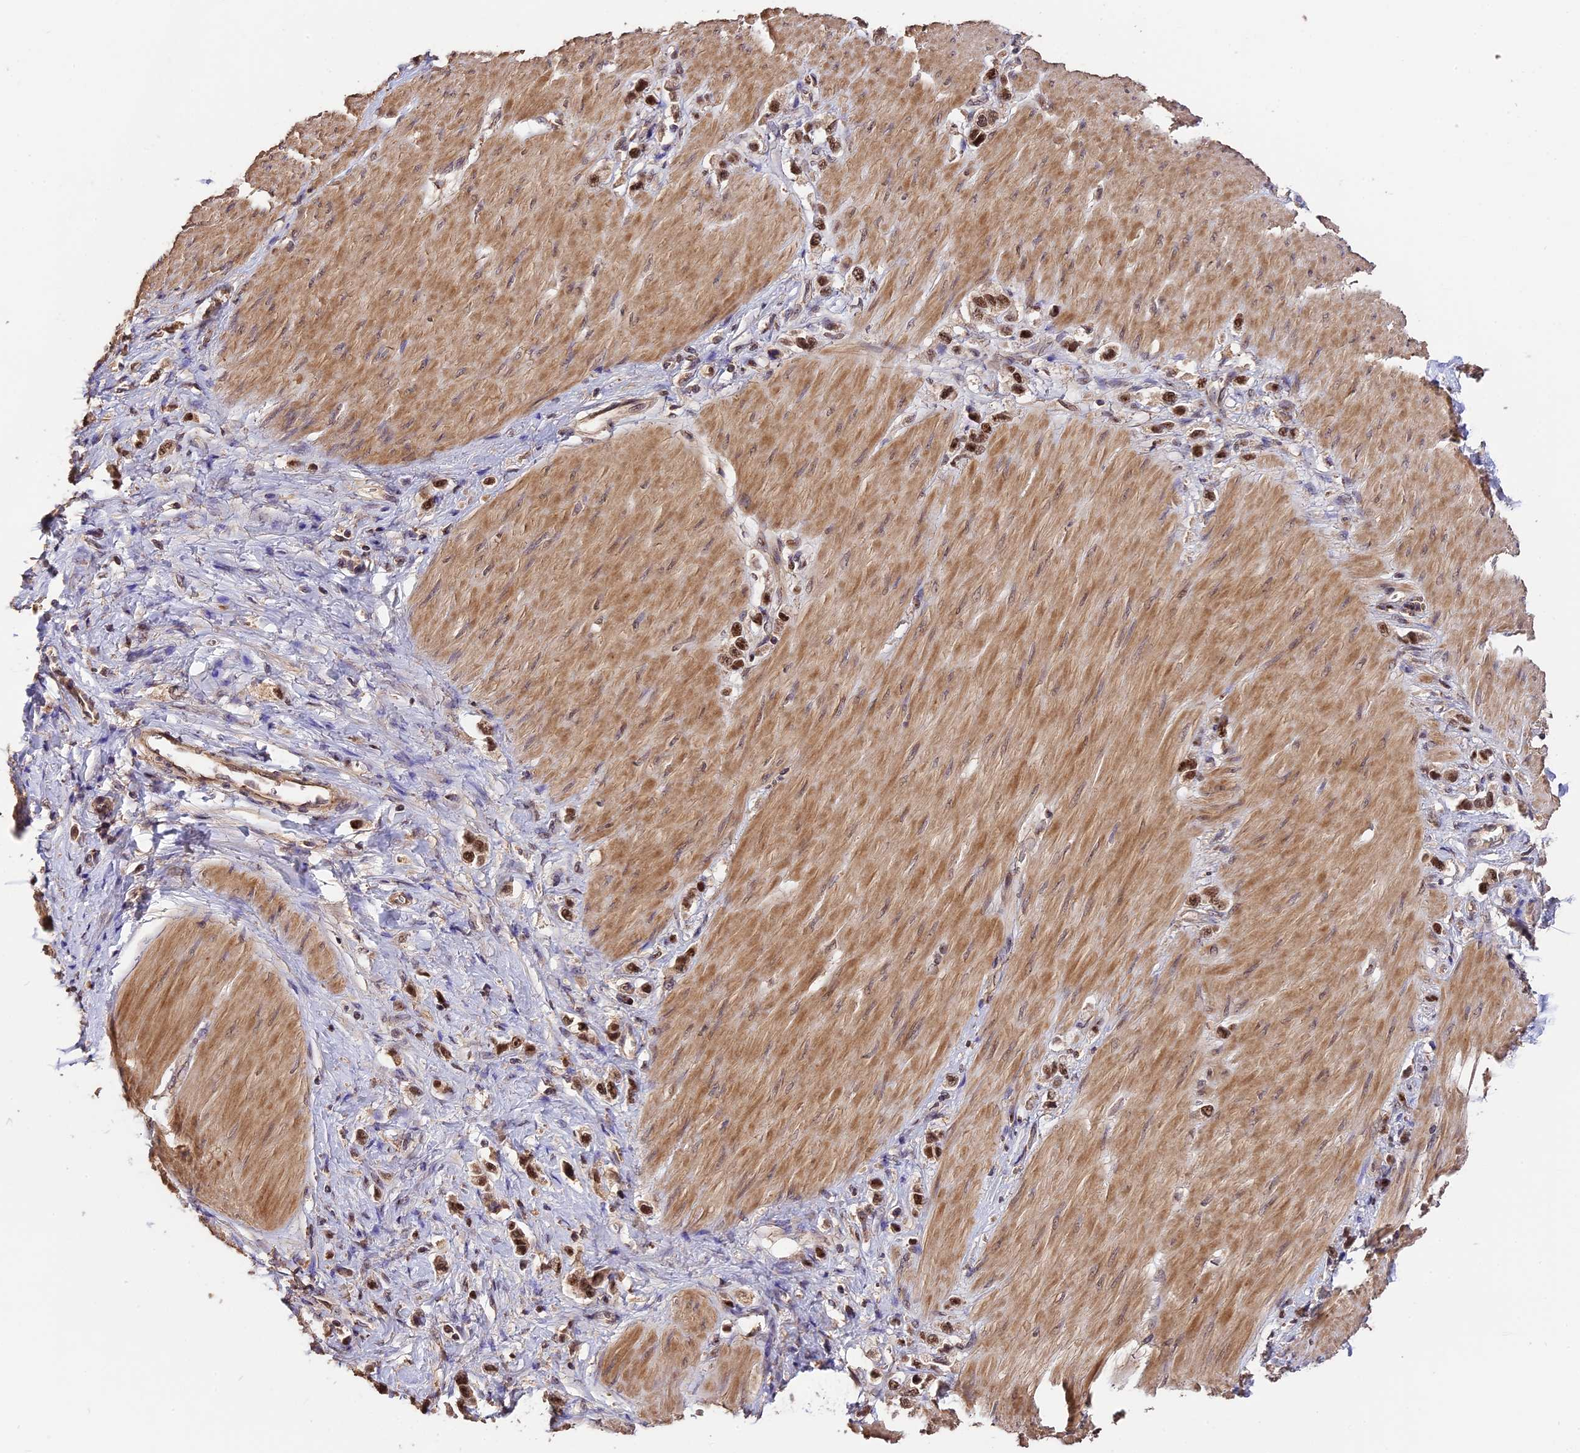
{"staining": {"intensity": "moderate", "quantity": ">75%", "location": "cytoplasmic/membranous,nuclear"}, "tissue": "stomach cancer", "cell_type": "Tumor cells", "image_type": "cancer", "snomed": [{"axis": "morphology", "description": "Normal tissue, NOS"}, {"axis": "morphology", "description": "Adenocarcinoma, NOS"}, {"axis": "topography", "description": "Stomach, upper"}, {"axis": "topography", "description": "Stomach"}], "caption": "The image shows immunohistochemical staining of adenocarcinoma (stomach). There is moderate cytoplasmic/membranous and nuclear expression is appreciated in approximately >75% of tumor cells.", "gene": "TRMT1", "patient": {"sex": "female", "age": 65}}